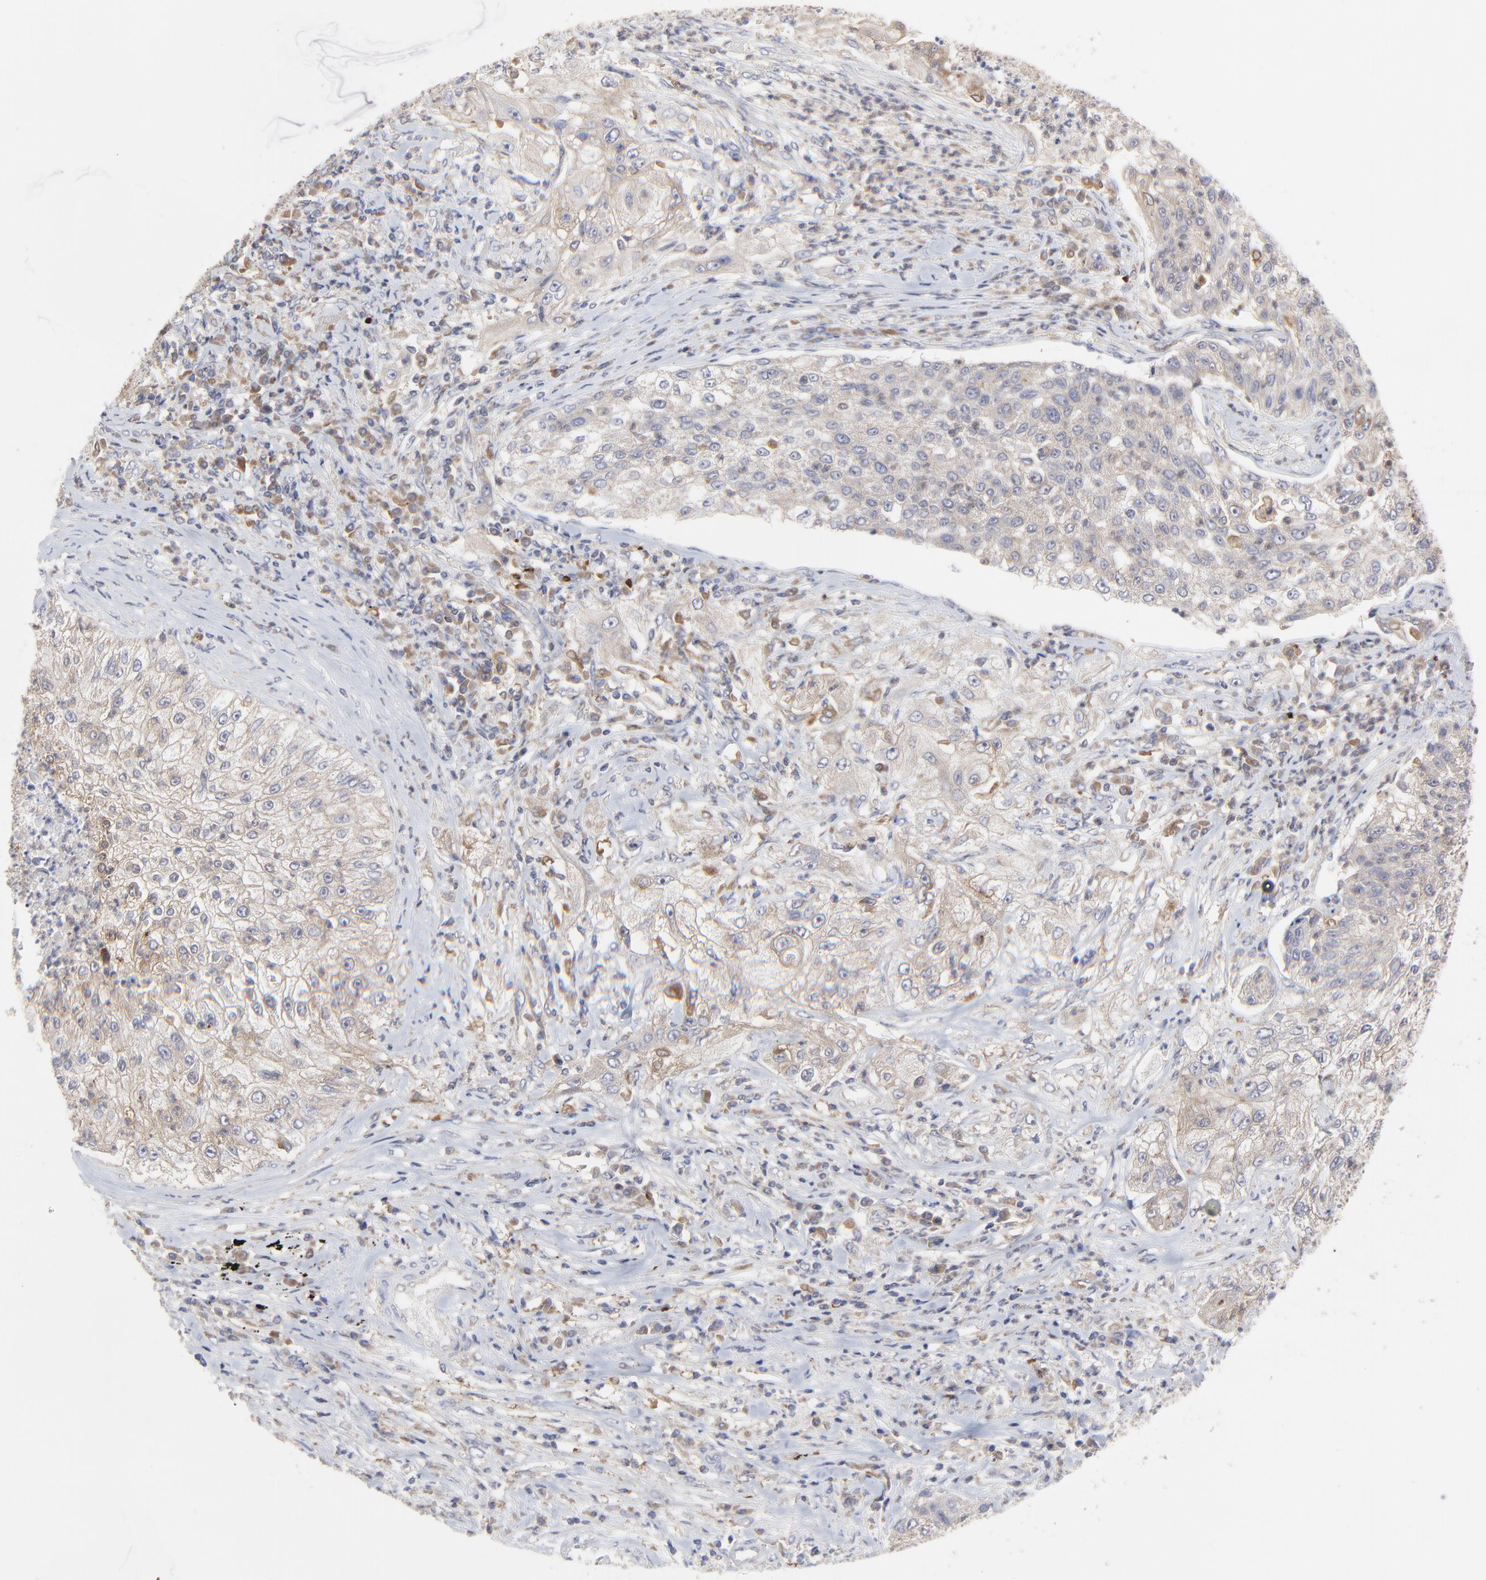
{"staining": {"intensity": "weak", "quantity": ">75%", "location": "cytoplasmic/membranous"}, "tissue": "lung cancer", "cell_type": "Tumor cells", "image_type": "cancer", "snomed": [{"axis": "morphology", "description": "Inflammation, NOS"}, {"axis": "morphology", "description": "Squamous cell carcinoma, NOS"}, {"axis": "topography", "description": "Lymph node"}, {"axis": "topography", "description": "Soft tissue"}, {"axis": "topography", "description": "Lung"}], "caption": "Lung cancer tissue exhibits weak cytoplasmic/membranous positivity in about >75% of tumor cells", "gene": "RAB9A", "patient": {"sex": "male", "age": 66}}